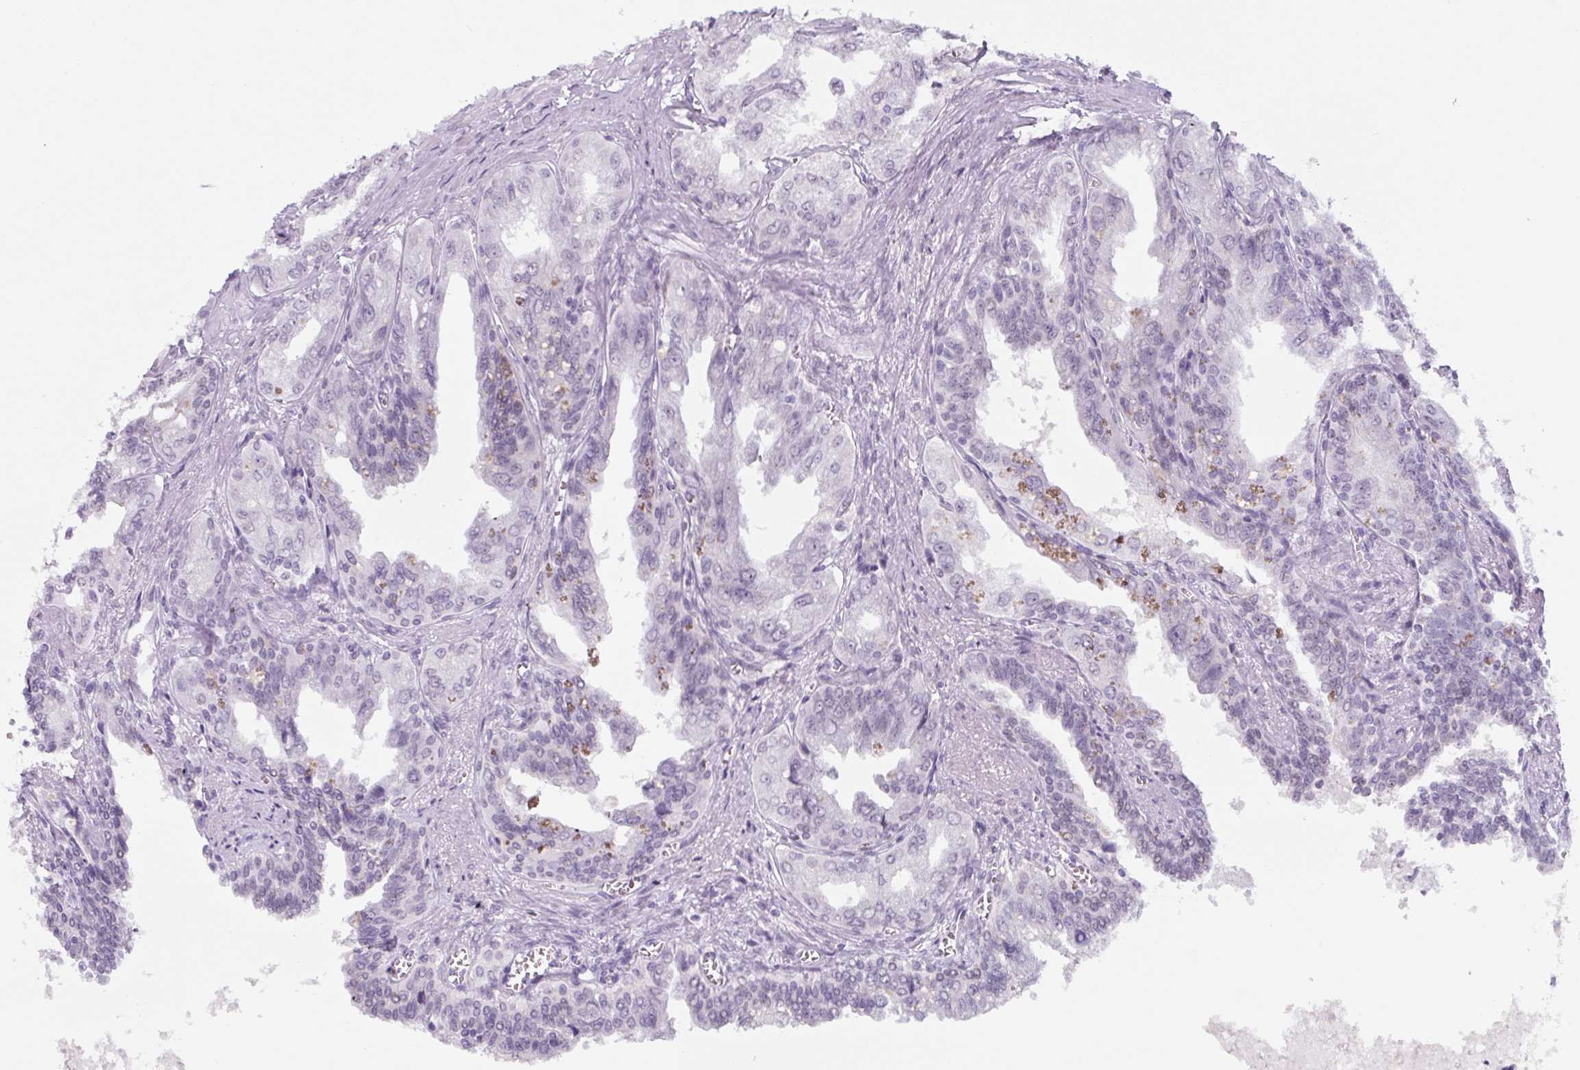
{"staining": {"intensity": "moderate", "quantity": "<25%", "location": "cytoplasmic/membranous"}, "tissue": "seminal vesicle", "cell_type": "Glandular cells", "image_type": "normal", "snomed": [{"axis": "morphology", "description": "Normal tissue, NOS"}, {"axis": "topography", "description": "Seminal veicle"}], "caption": "A low amount of moderate cytoplasmic/membranous positivity is identified in approximately <25% of glandular cells in unremarkable seminal vesicle.", "gene": "TNFRSF8", "patient": {"sex": "male", "age": 67}}